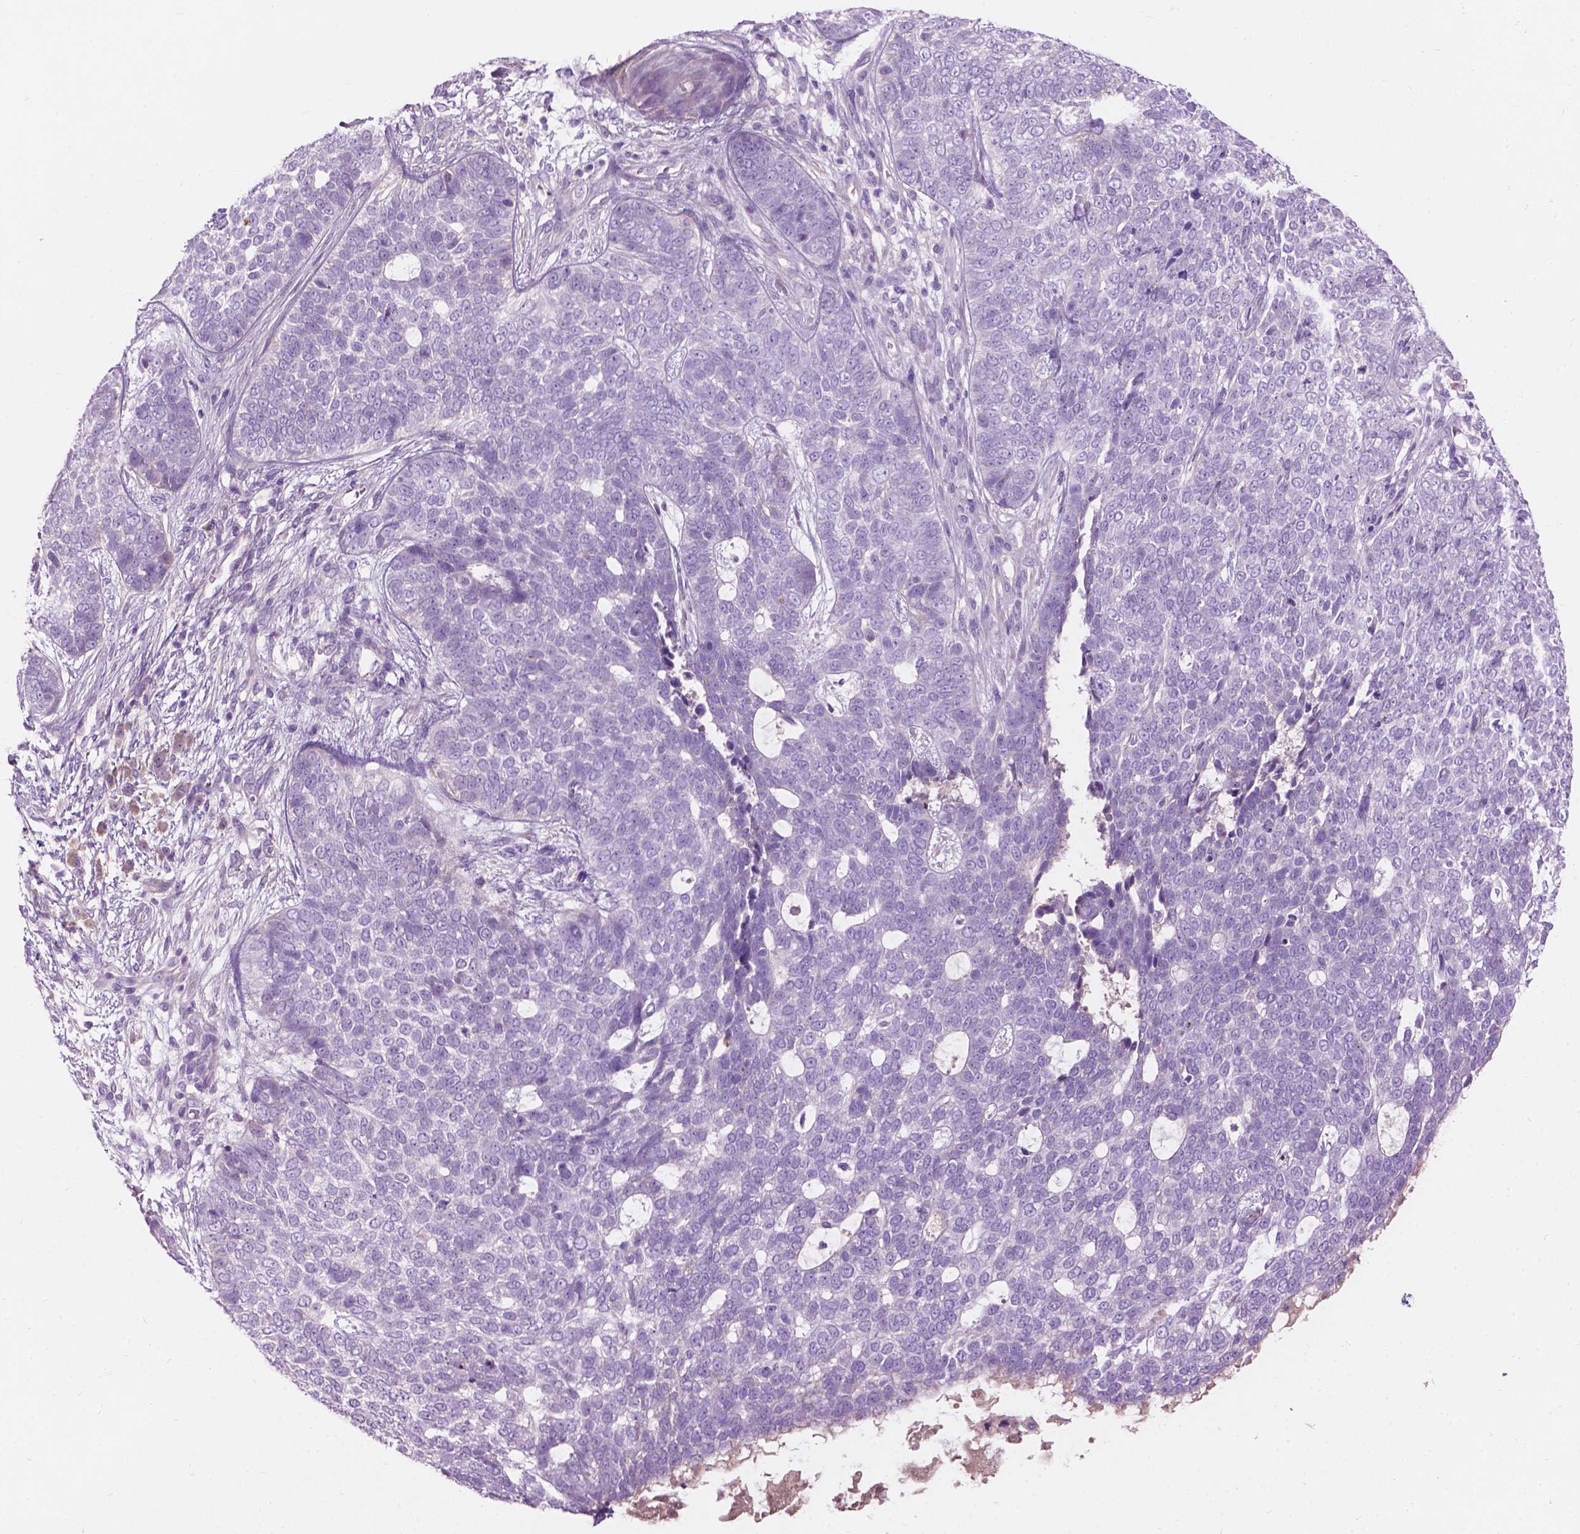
{"staining": {"intensity": "negative", "quantity": "none", "location": "none"}, "tissue": "skin cancer", "cell_type": "Tumor cells", "image_type": "cancer", "snomed": [{"axis": "morphology", "description": "Basal cell carcinoma"}, {"axis": "topography", "description": "Skin"}], "caption": "Tumor cells are negative for protein expression in human skin basal cell carcinoma.", "gene": "NOXO1", "patient": {"sex": "female", "age": 69}}